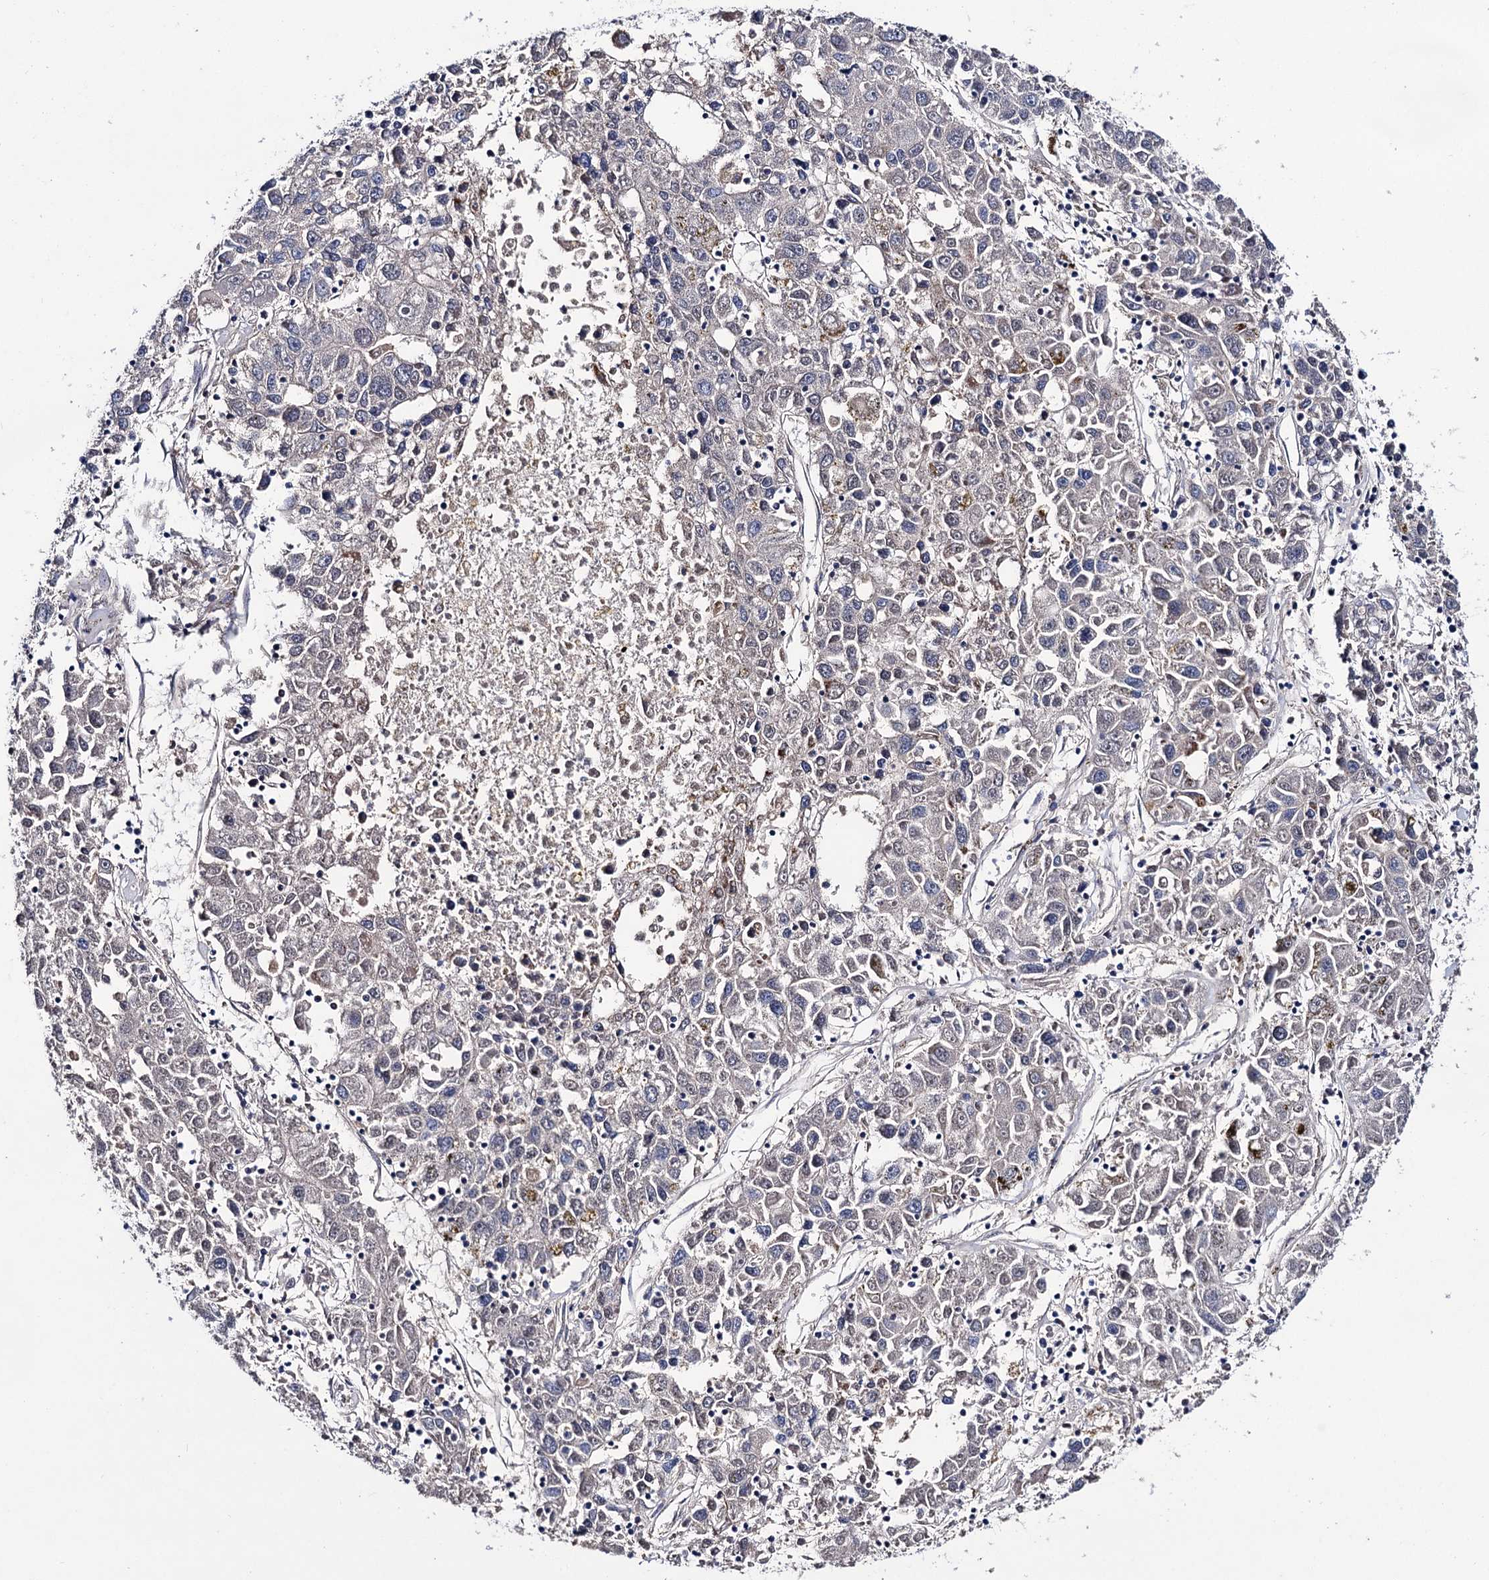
{"staining": {"intensity": "weak", "quantity": "<25%", "location": "cytoplasmic/membranous"}, "tissue": "liver cancer", "cell_type": "Tumor cells", "image_type": "cancer", "snomed": [{"axis": "morphology", "description": "Carcinoma, Hepatocellular, NOS"}, {"axis": "topography", "description": "Liver"}], "caption": "The IHC histopathology image has no significant expression in tumor cells of liver hepatocellular carcinoma tissue.", "gene": "PPP1R32", "patient": {"sex": "male", "age": 49}}